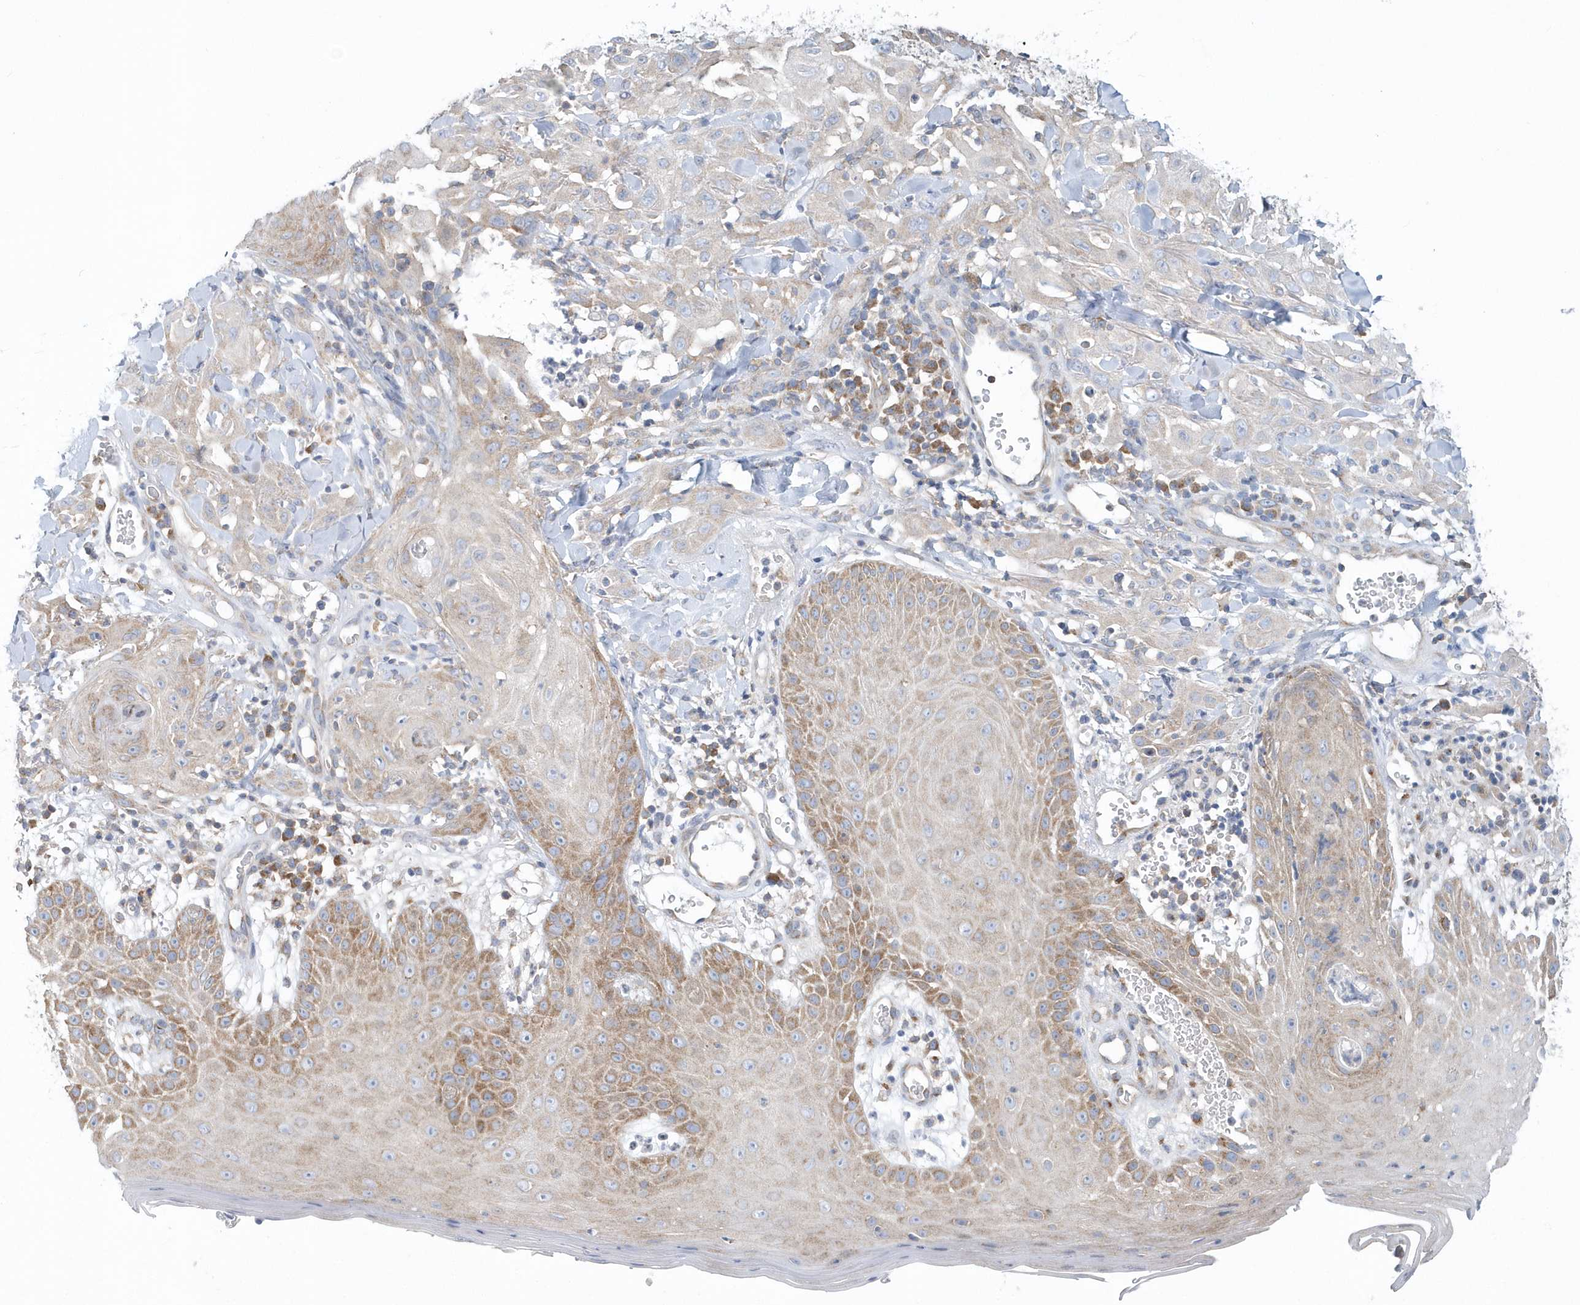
{"staining": {"intensity": "negative", "quantity": "none", "location": "none"}, "tissue": "skin cancer", "cell_type": "Tumor cells", "image_type": "cancer", "snomed": [{"axis": "morphology", "description": "Squamous cell carcinoma, NOS"}, {"axis": "topography", "description": "Skin"}], "caption": "Immunohistochemistry (IHC) histopathology image of neoplastic tissue: skin cancer stained with DAB reveals no significant protein expression in tumor cells.", "gene": "EIF3C", "patient": {"sex": "male", "age": 24}}